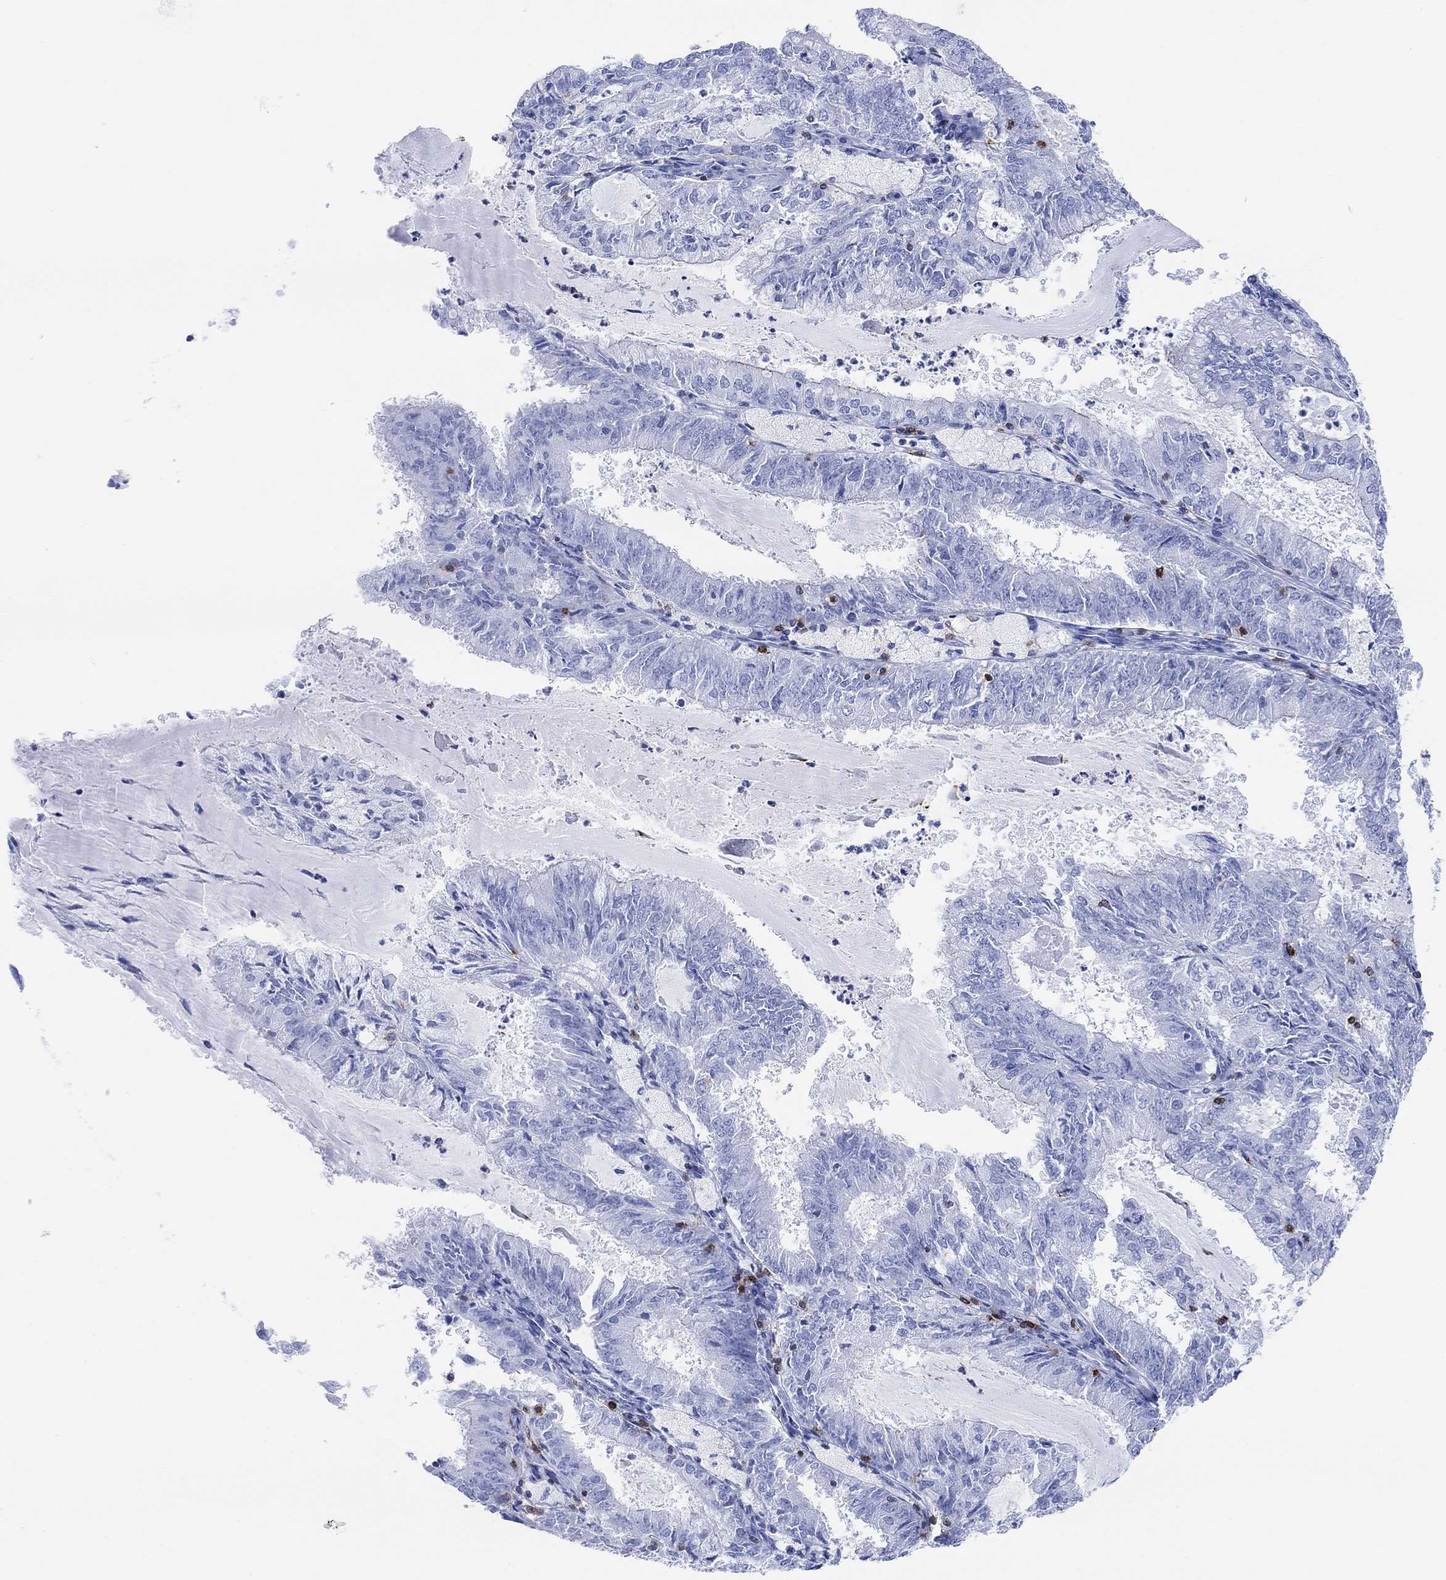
{"staining": {"intensity": "negative", "quantity": "none", "location": "none"}, "tissue": "endometrial cancer", "cell_type": "Tumor cells", "image_type": "cancer", "snomed": [{"axis": "morphology", "description": "Adenocarcinoma, NOS"}, {"axis": "topography", "description": "Endometrium"}], "caption": "High magnification brightfield microscopy of endometrial adenocarcinoma stained with DAB (3,3'-diaminobenzidine) (brown) and counterstained with hematoxylin (blue): tumor cells show no significant positivity. The staining was performed using DAB to visualize the protein expression in brown, while the nuclei were stained in blue with hematoxylin (Magnification: 20x).", "gene": "GPR65", "patient": {"sex": "female", "age": 57}}